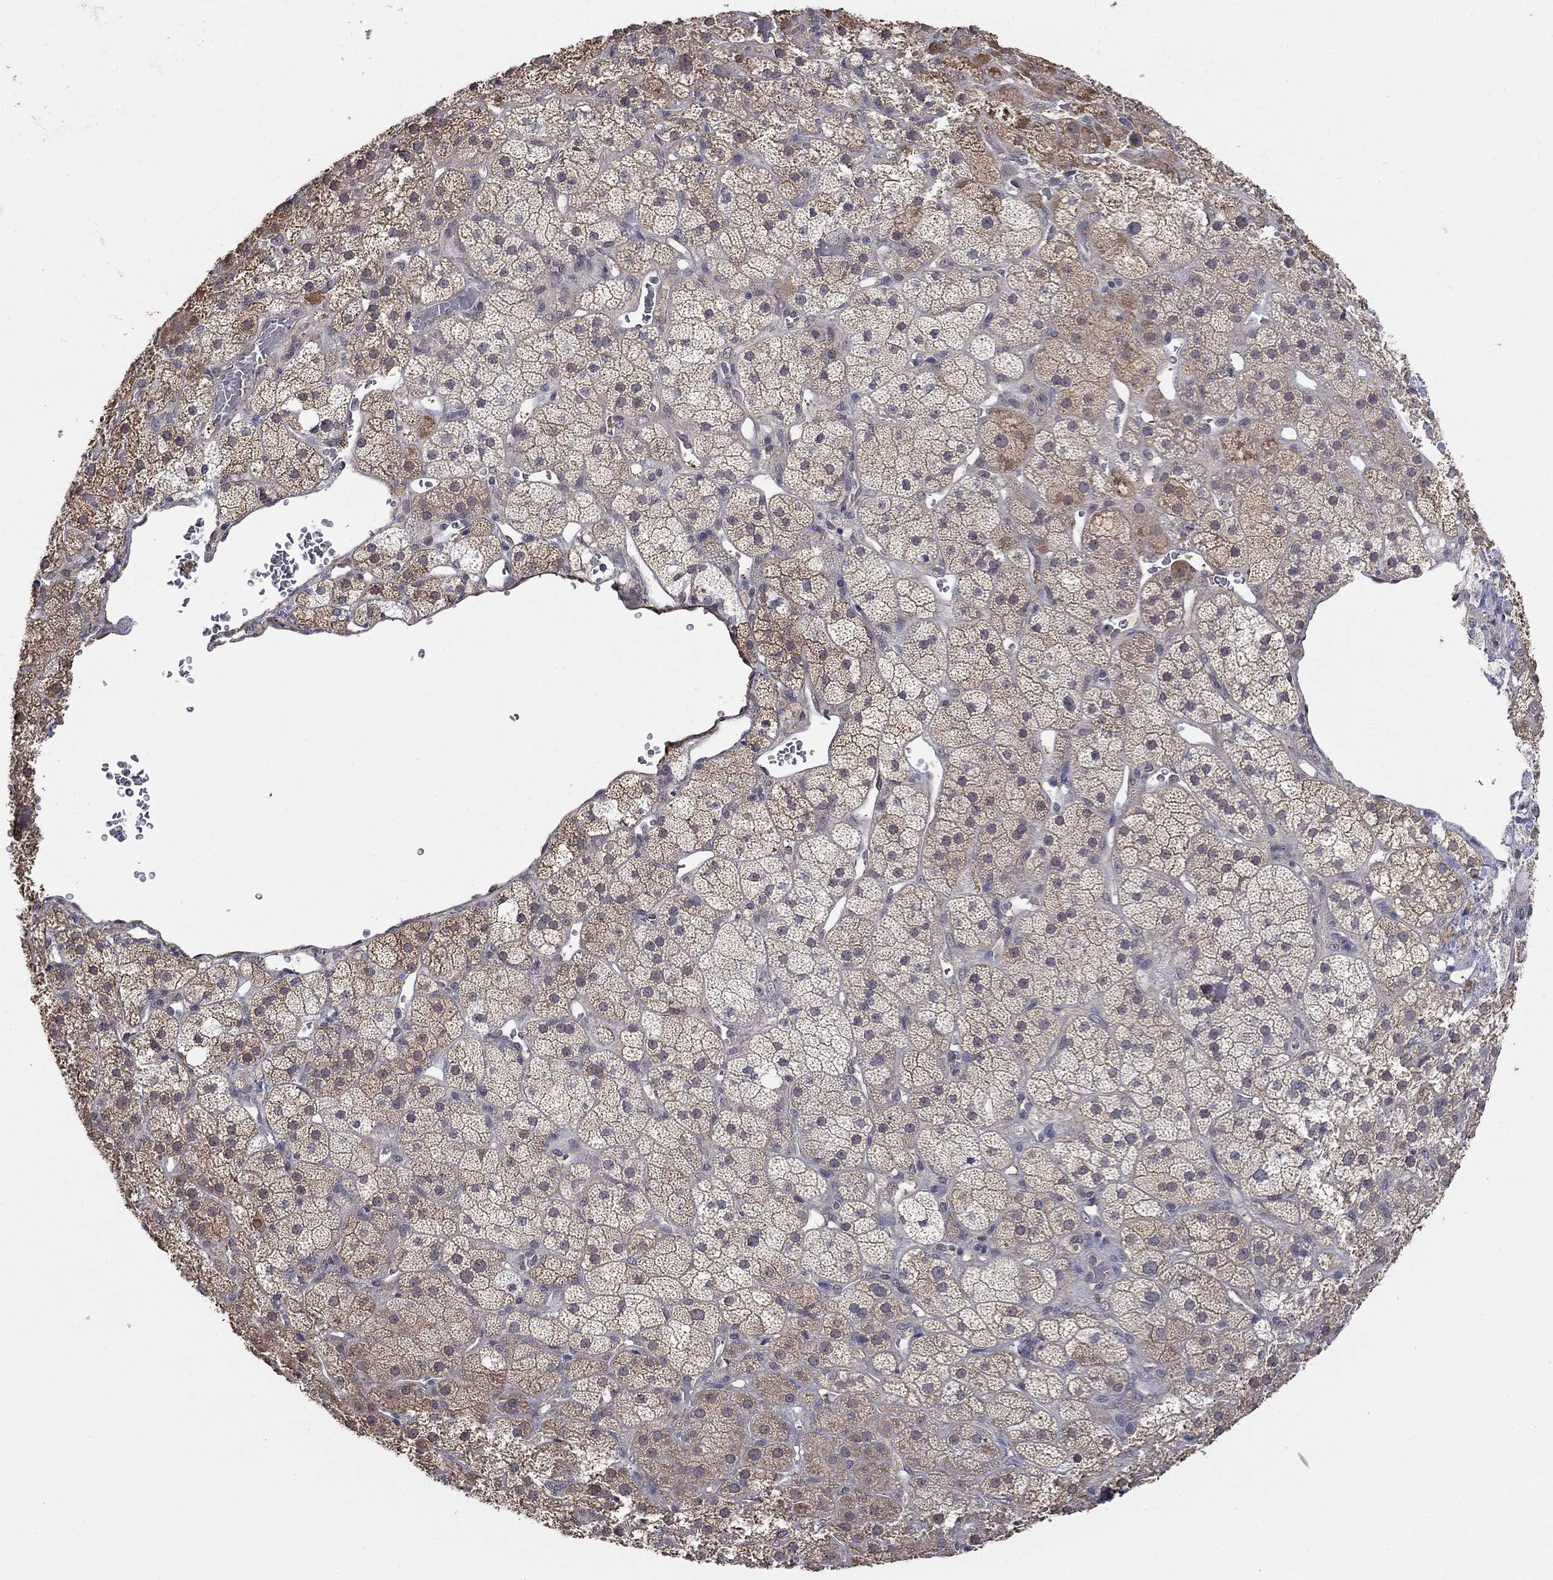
{"staining": {"intensity": "weak", "quantity": "25%-75%", "location": "cytoplasmic/membranous"}, "tissue": "adrenal gland", "cell_type": "Glandular cells", "image_type": "normal", "snomed": [{"axis": "morphology", "description": "Normal tissue, NOS"}, {"axis": "topography", "description": "Adrenal gland"}], "caption": "Benign adrenal gland shows weak cytoplasmic/membranous staining in about 25%-75% of glandular cells (DAB IHC, brown staining for protein, blue staining for nuclei)..", "gene": "RNF114", "patient": {"sex": "male", "age": 57}}